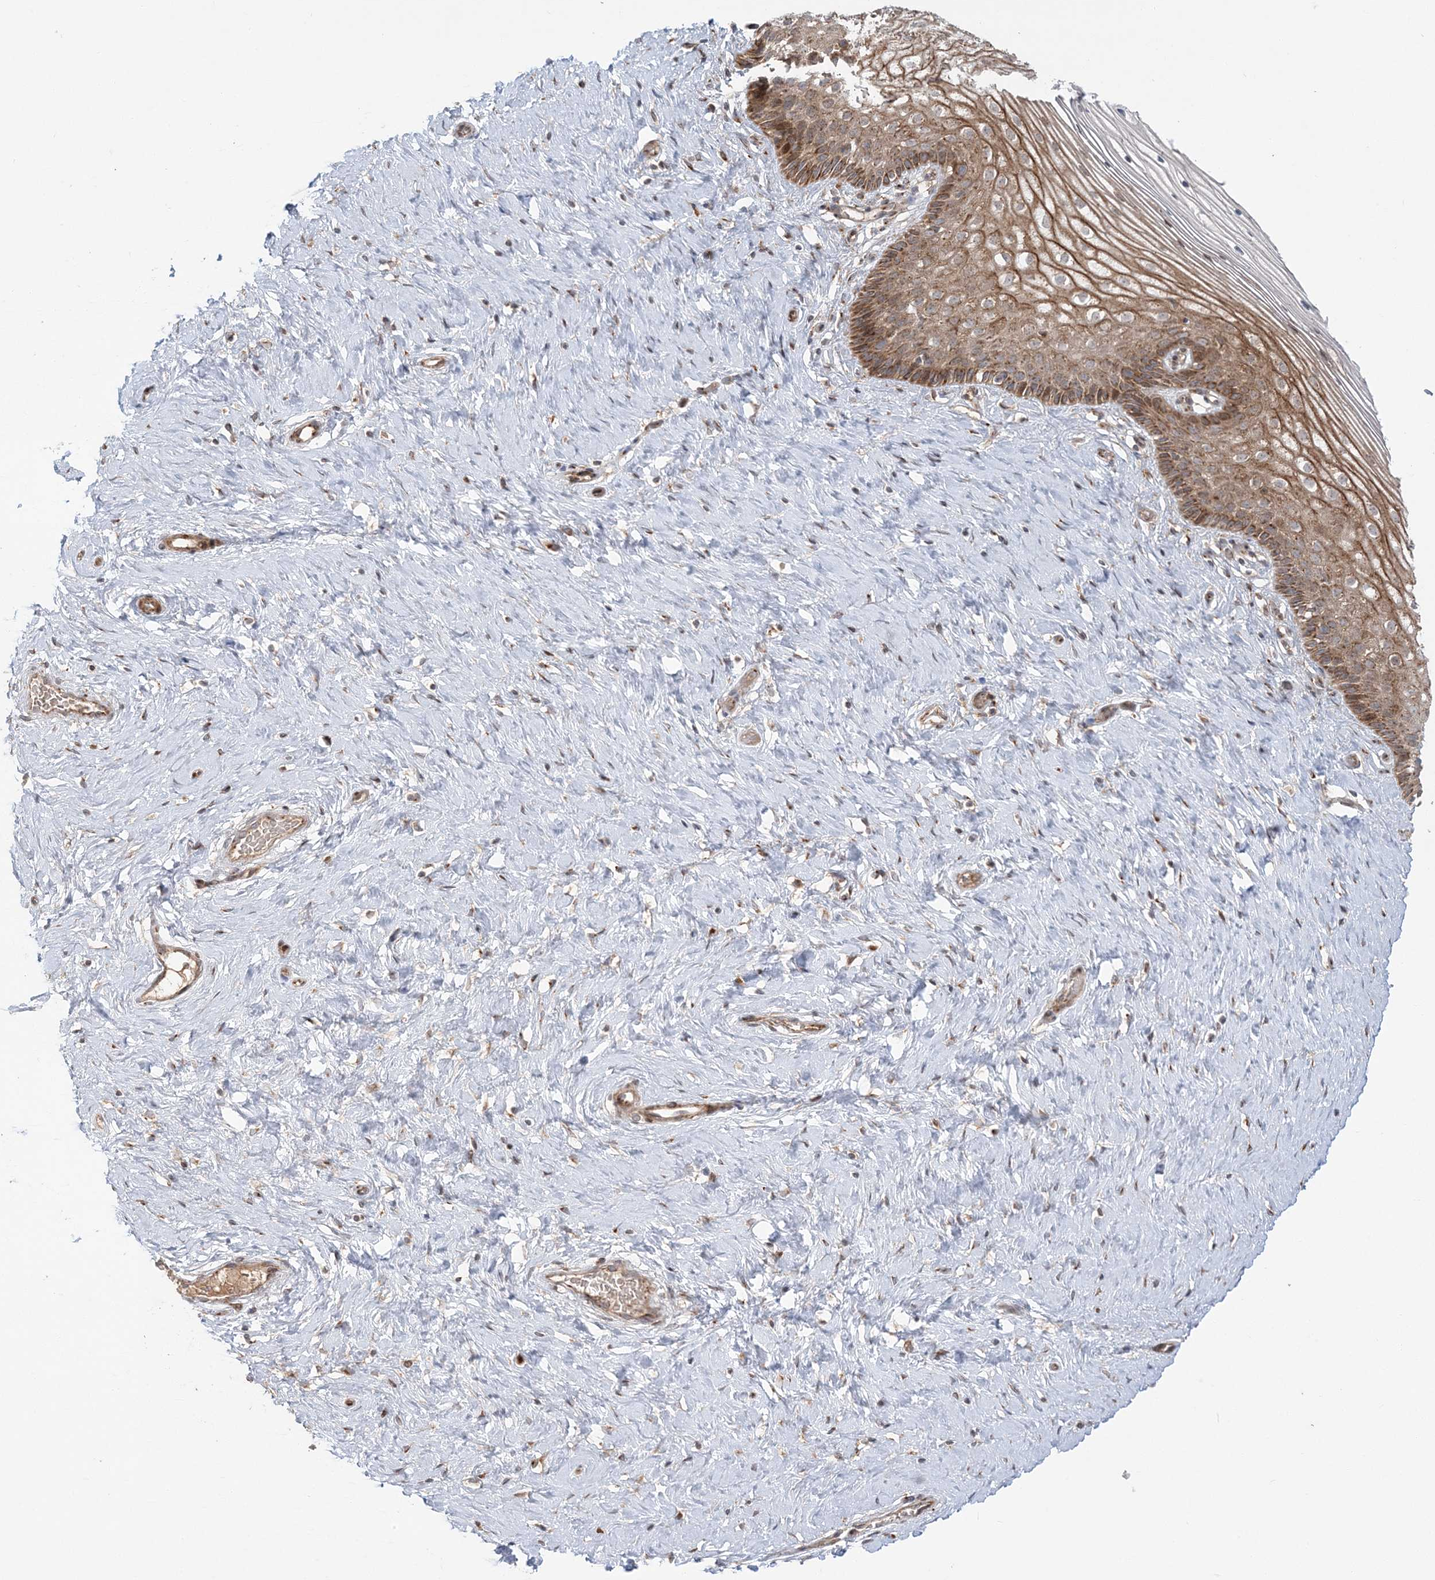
{"staining": {"intensity": "moderate", "quantity": ">75%", "location": "cytoplasmic/membranous"}, "tissue": "cervix", "cell_type": "Glandular cells", "image_type": "normal", "snomed": [{"axis": "morphology", "description": "Normal tissue, NOS"}, {"axis": "topography", "description": "Cervix"}], "caption": "Immunohistochemical staining of benign cervix displays medium levels of moderate cytoplasmic/membranous expression in approximately >75% of glandular cells.", "gene": "ABCC3", "patient": {"sex": "female", "age": 33}}